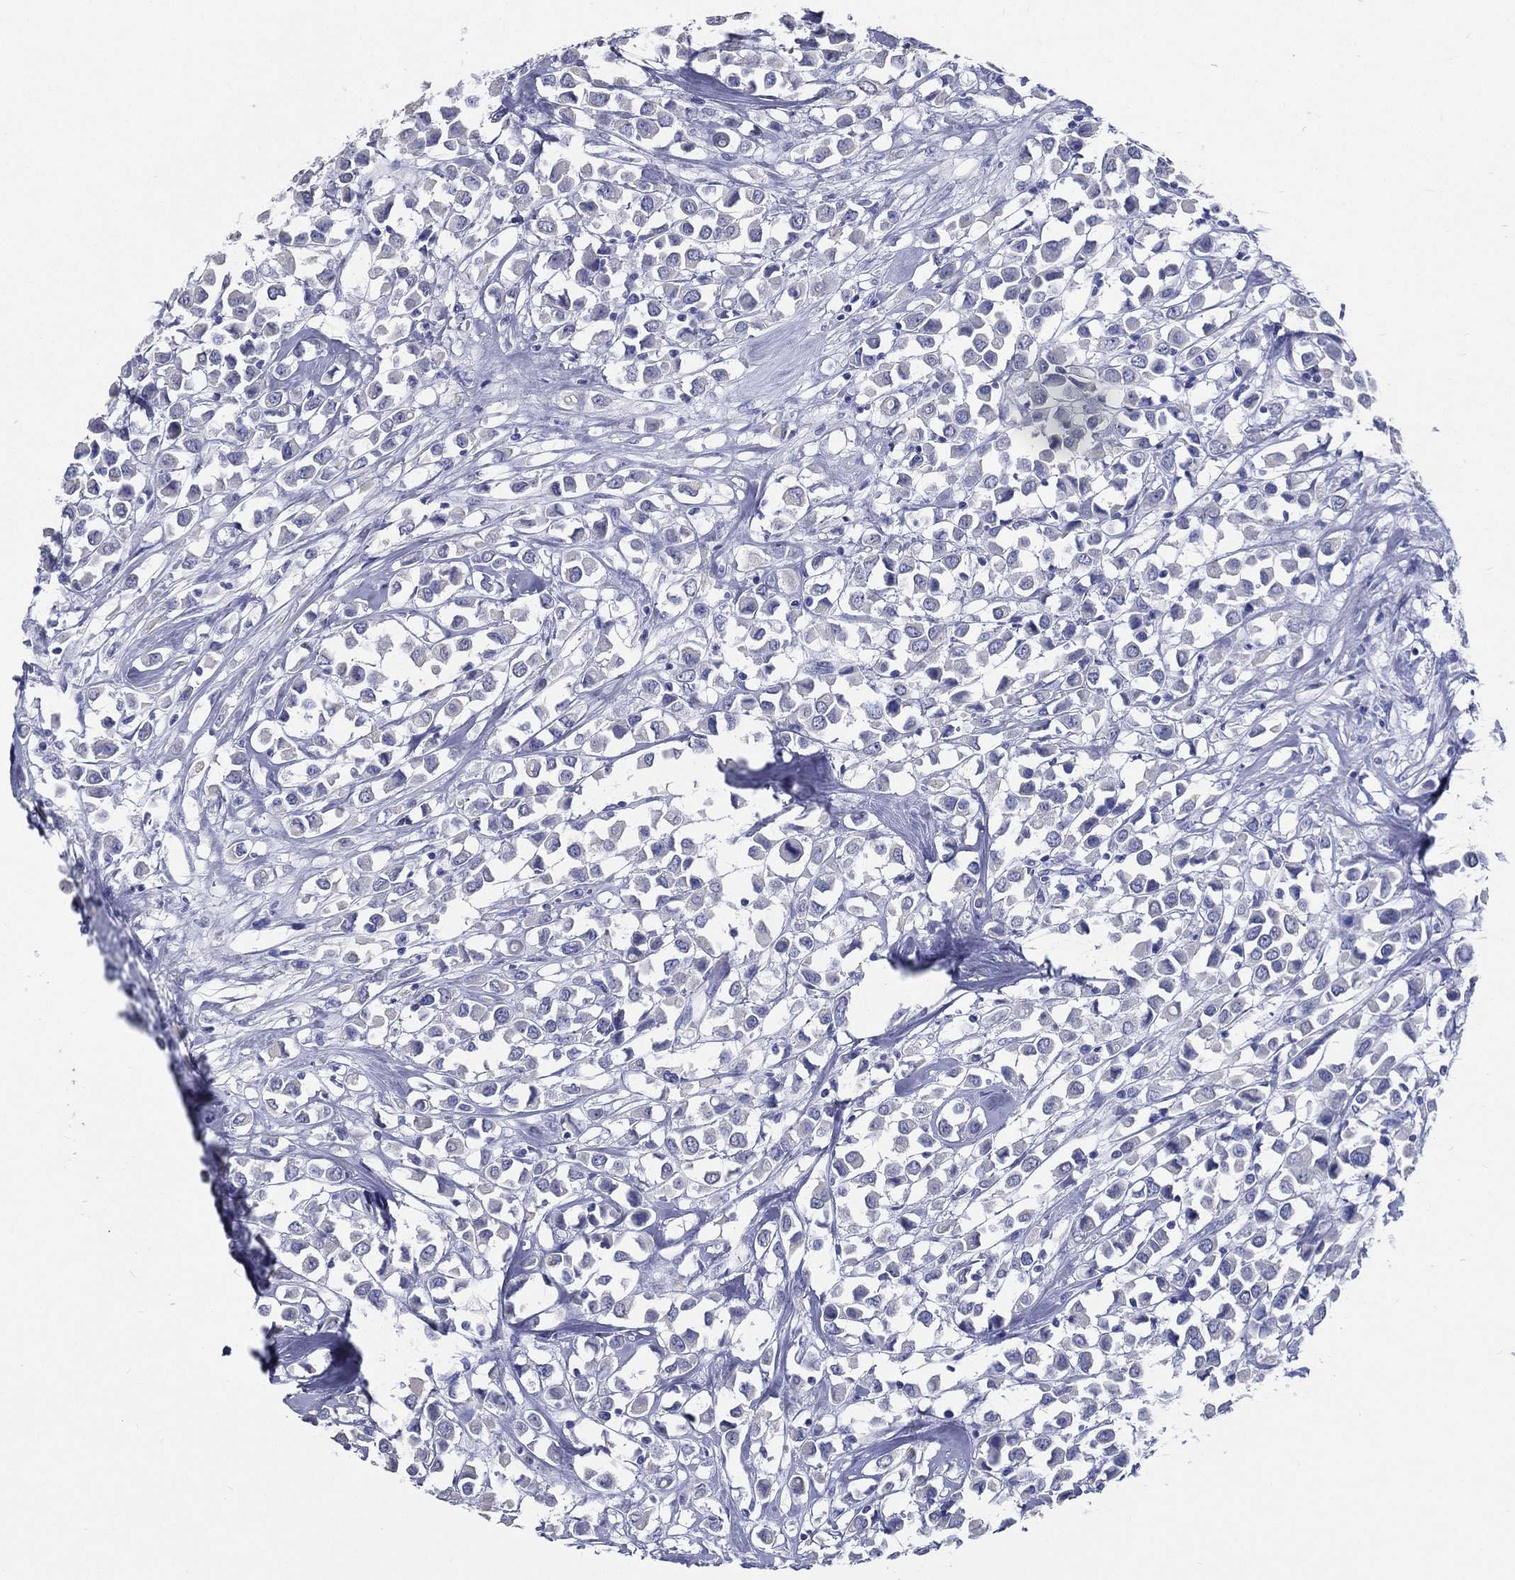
{"staining": {"intensity": "negative", "quantity": "none", "location": "none"}, "tissue": "breast cancer", "cell_type": "Tumor cells", "image_type": "cancer", "snomed": [{"axis": "morphology", "description": "Duct carcinoma"}, {"axis": "topography", "description": "Breast"}], "caption": "A high-resolution image shows IHC staining of breast cancer, which shows no significant staining in tumor cells.", "gene": "RSPH4A", "patient": {"sex": "female", "age": 61}}